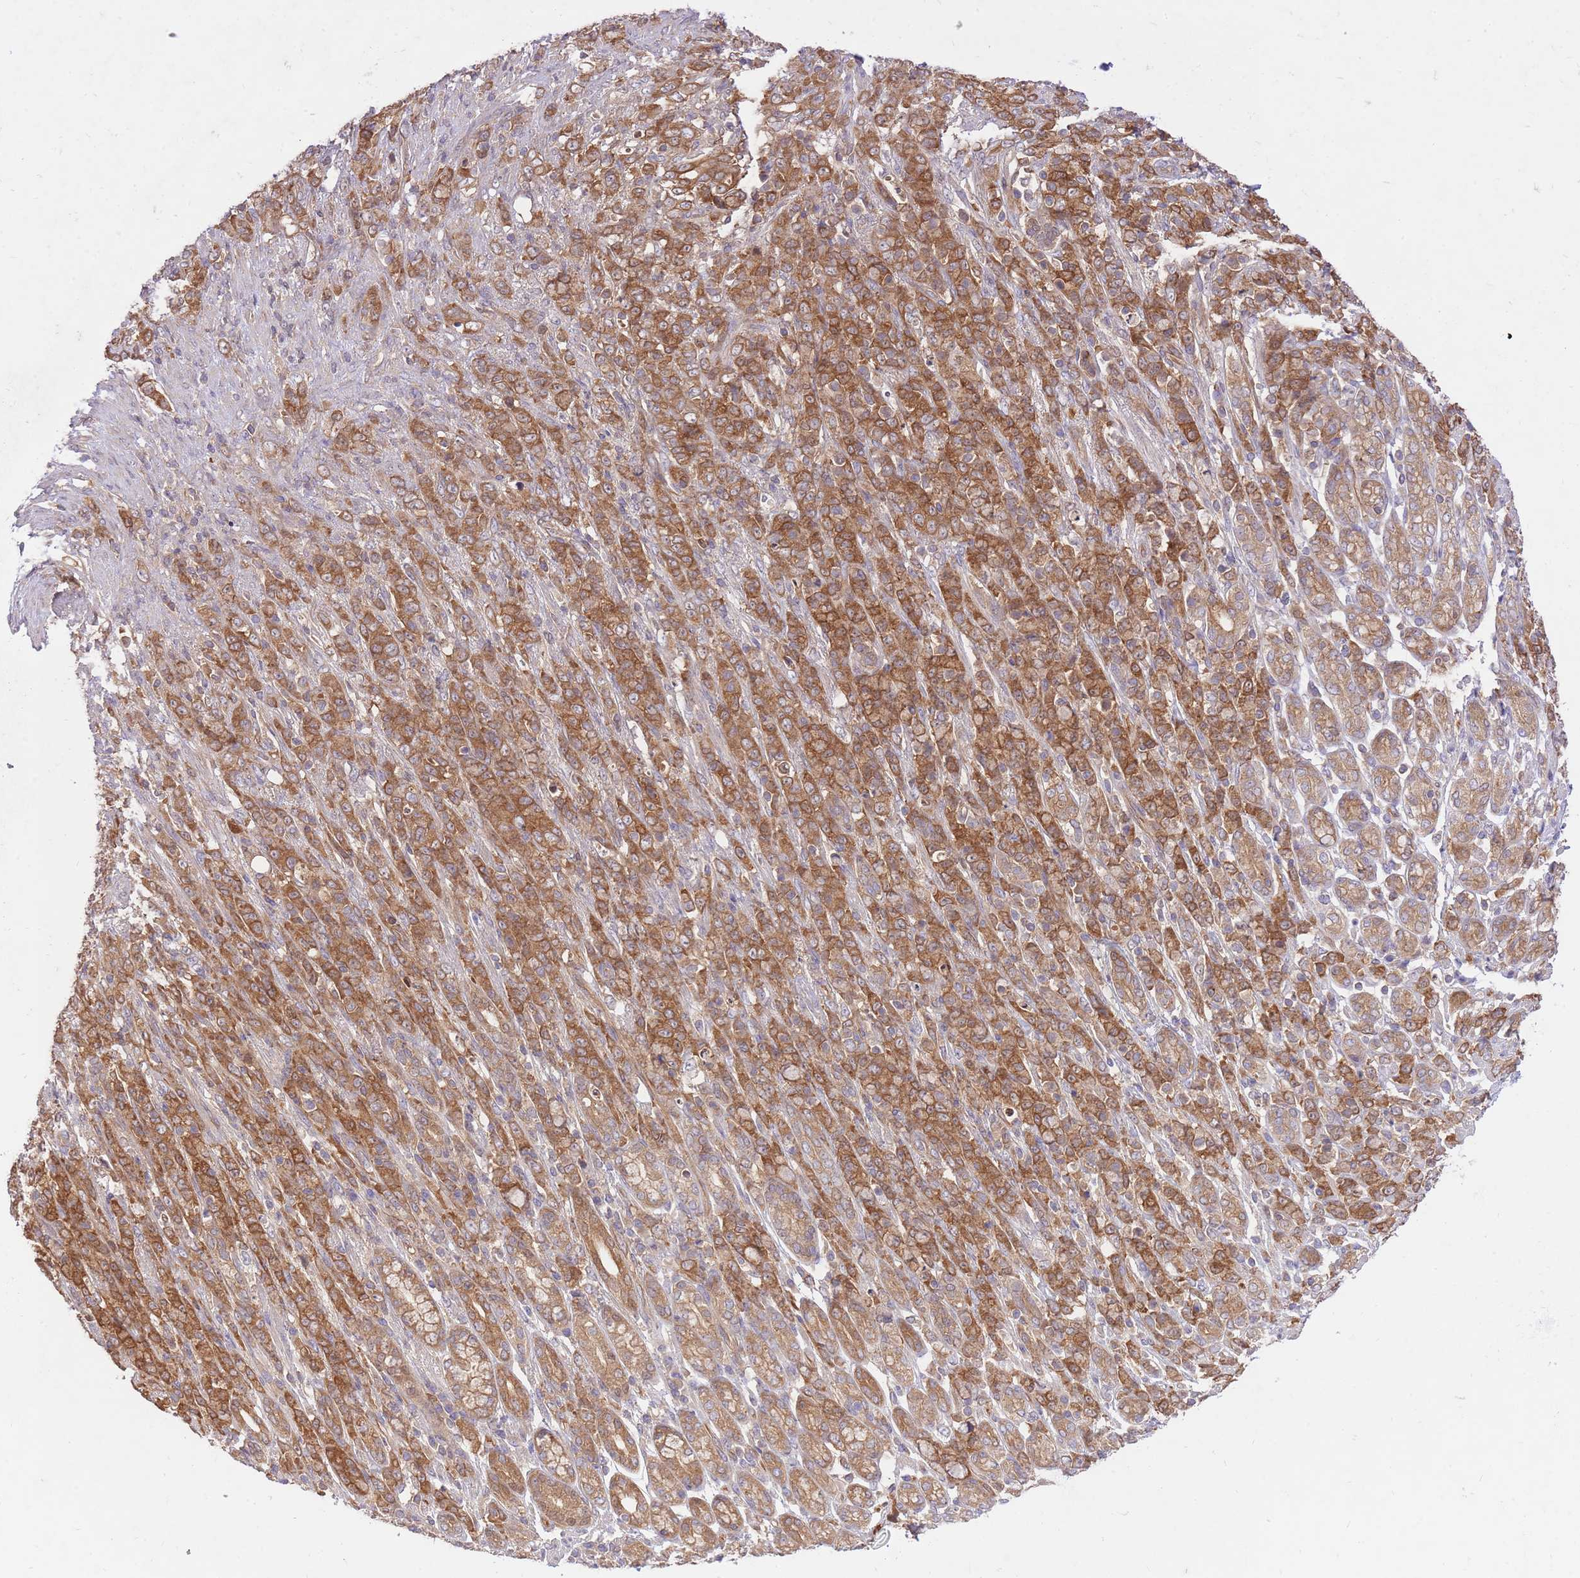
{"staining": {"intensity": "strong", "quantity": ">75%", "location": "cytoplasmic/membranous"}, "tissue": "stomach cancer", "cell_type": "Tumor cells", "image_type": "cancer", "snomed": [{"axis": "morphology", "description": "Adenocarcinoma, NOS"}, {"axis": "topography", "description": "Stomach"}], "caption": "Stomach cancer stained for a protein reveals strong cytoplasmic/membranous positivity in tumor cells.", "gene": "PREP", "patient": {"sex": "female", "age": 79}}